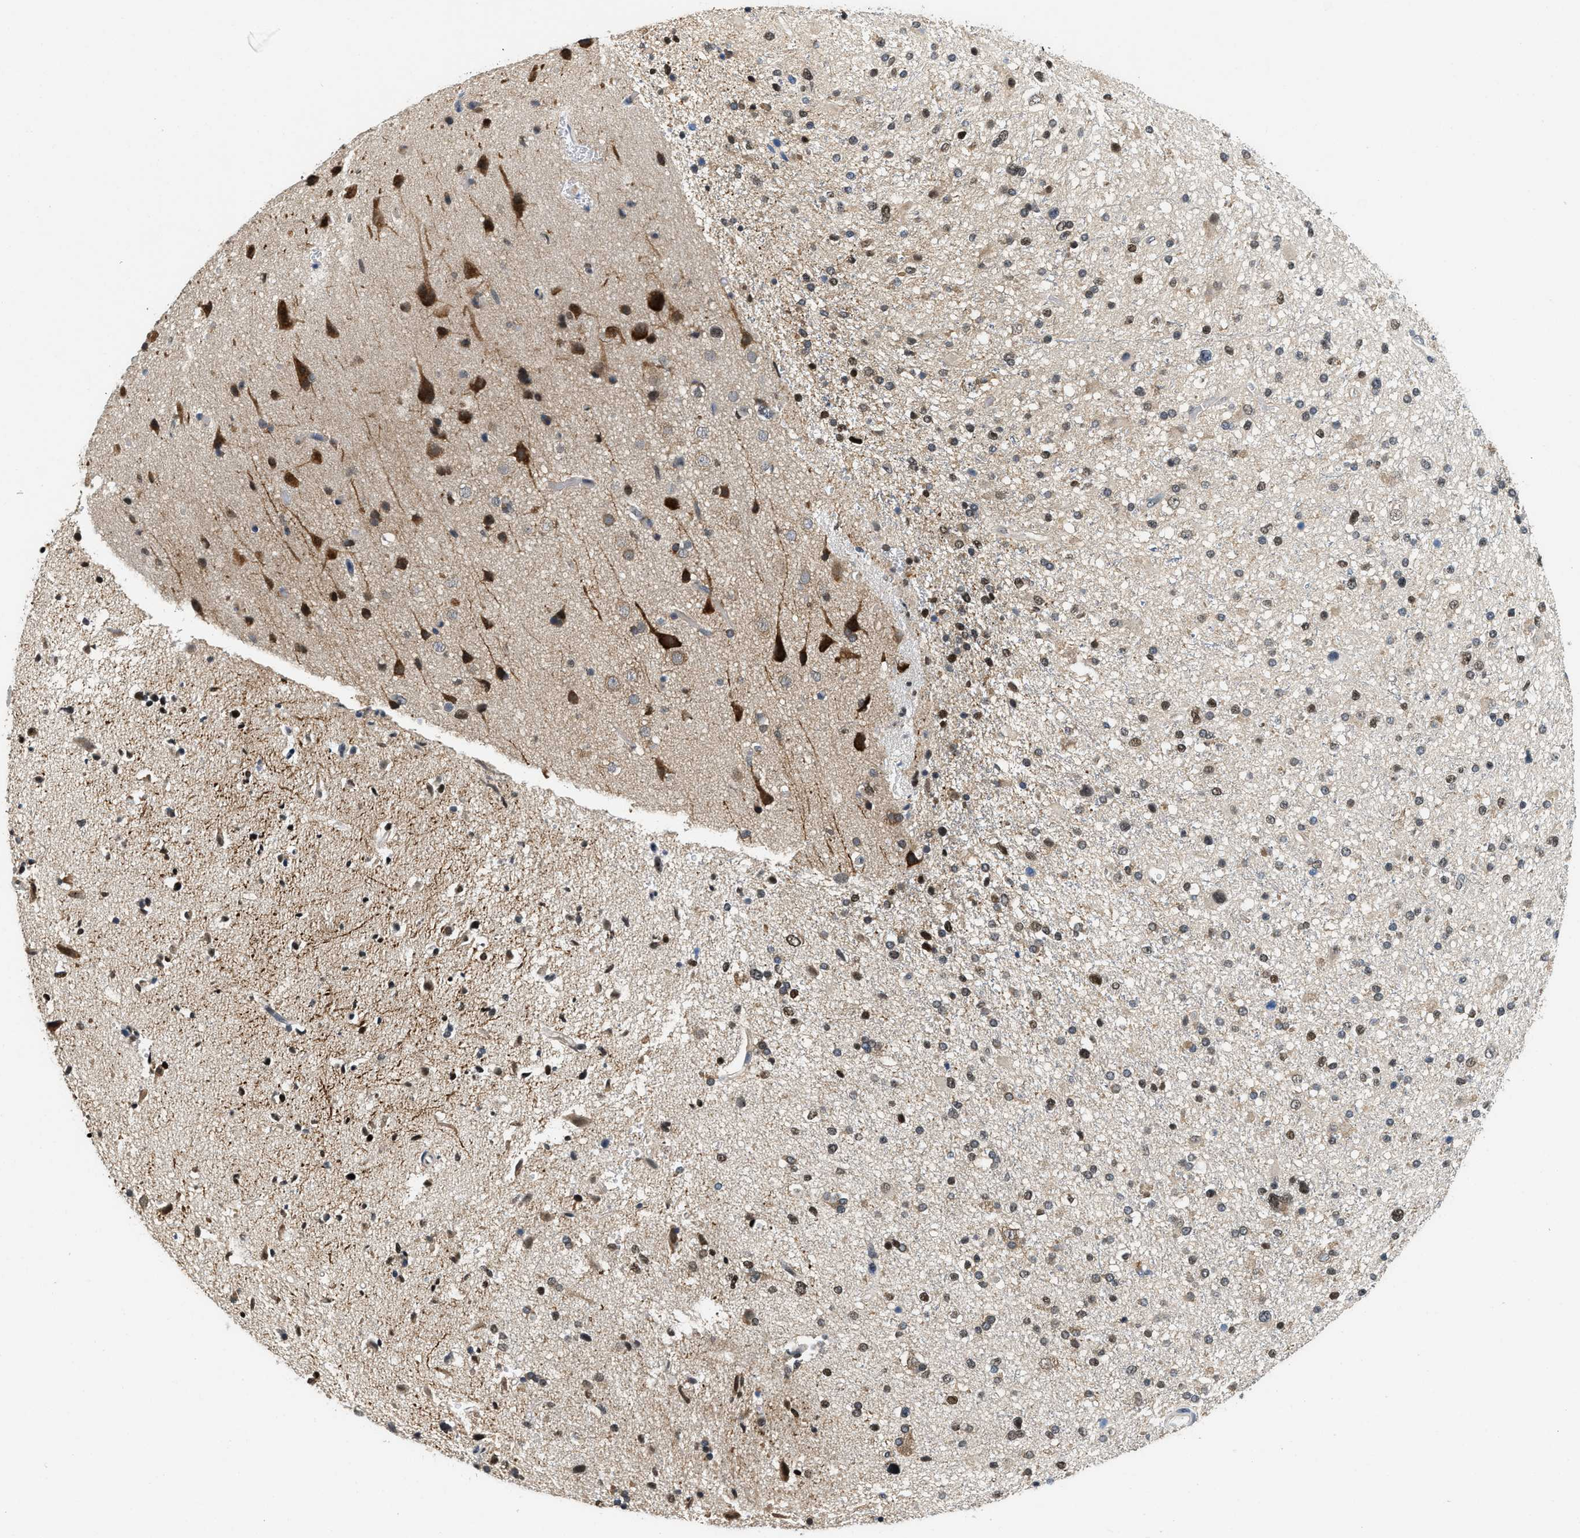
{"staining": {"intensity": "weak", "quantity": "25%-75%", "location": "nuclear"}, "tissue": "glioma", "cell_type": "Tumor cells", "image_type": "cancer", "snomed": [{"axis": "morphology", "description": "Glioma, malignant, High grade"}, {"axis": "topography", "description": "Brain"}], "caption": "Protein expression analysis of human malignant glioma (high-grade) reveals weak nuclear expression in approximately 25%-75% of tumor cells. Using DAB (3,3'-diaminobenzidine) (brown) and hematoxylin (blue) stains, captured at high magnification using brightfield microscopy.", "gene": "ATF7IP", "patient": {"sex": "male", "age": 33}}